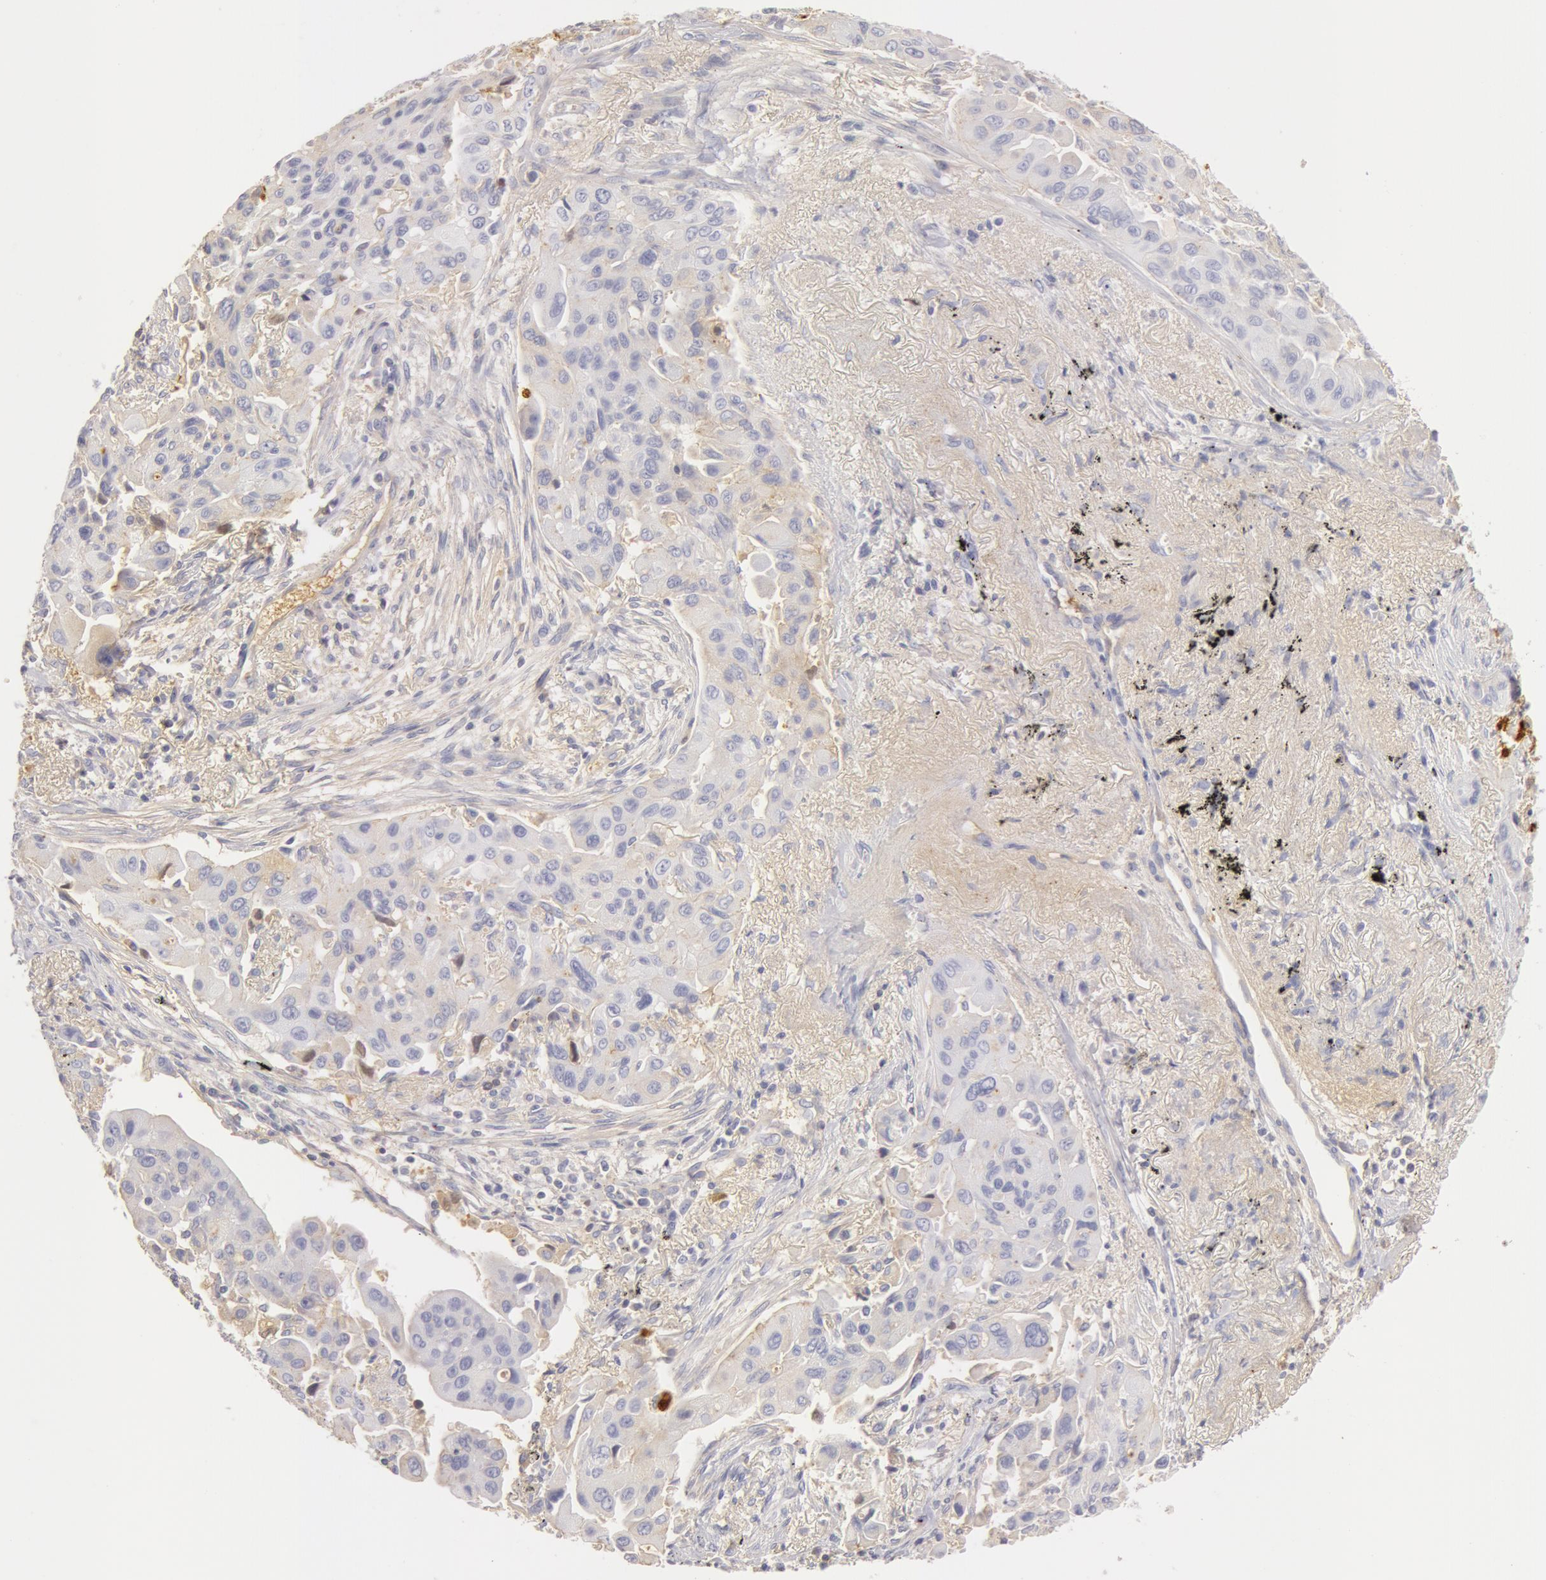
{"staining": {"intensity": "negative", "quantity": "none", "location": "none"}, "tissue": "lung cancer", "cell_type": "Tumor cells", "image_type": "cancer", "snomed": [{"axis": "morphology", "description": "Adenocarcinoma, NOS"}, {"axis": "topography", "description": "Lung"}], "caption": "Immunohistochemistry (IHC) image of neoplastic tissue: human adenocarcinoma (lung) stained with DAB (3,3'-diaminobenzidine) exhibits no significant protein expression in tumor cells.", "gene": "GC", "patient": {"sex": "male", "age": 68}}